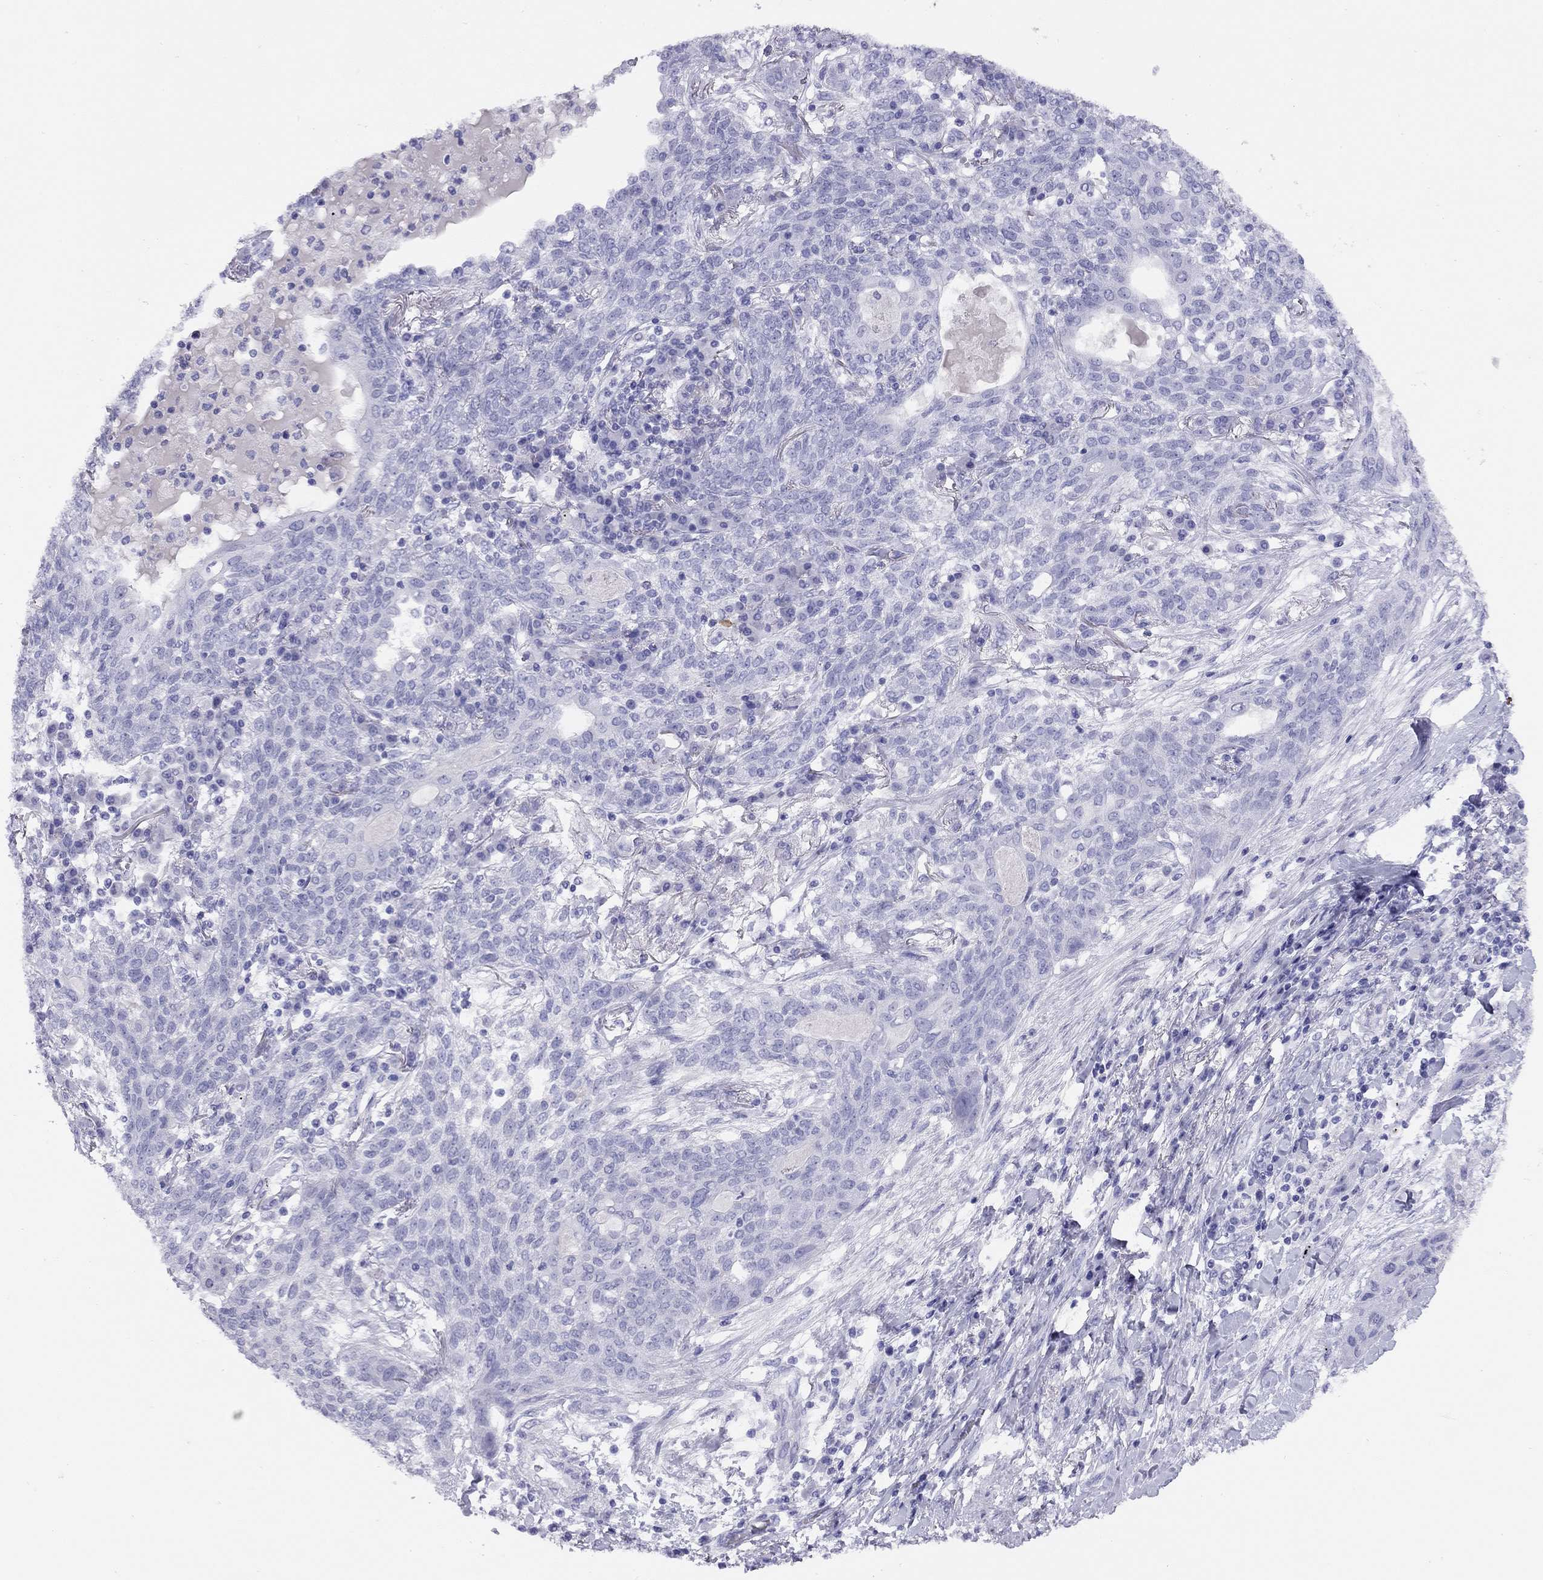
{"staining": {"intensity": "negative", "quantity": "none", "location": "none"}, "tissue": "lung cancer", "cell_type": "Tumor cells", "image_type": "cancer", "snomed": [{"axis": "morphology", "description": "Squamous cell carcinoma, NOS"}, {"axis": "topography", "description": "Lung"}], "caption": "This image is of lung squamous cell carcinoma stained with IHC to label a protein in brown with the nuclei are counter-stained blue. There is no expression in tumor cells.", "gene": "LRIT2", "patient": {"sex": "female", "age": 70}}